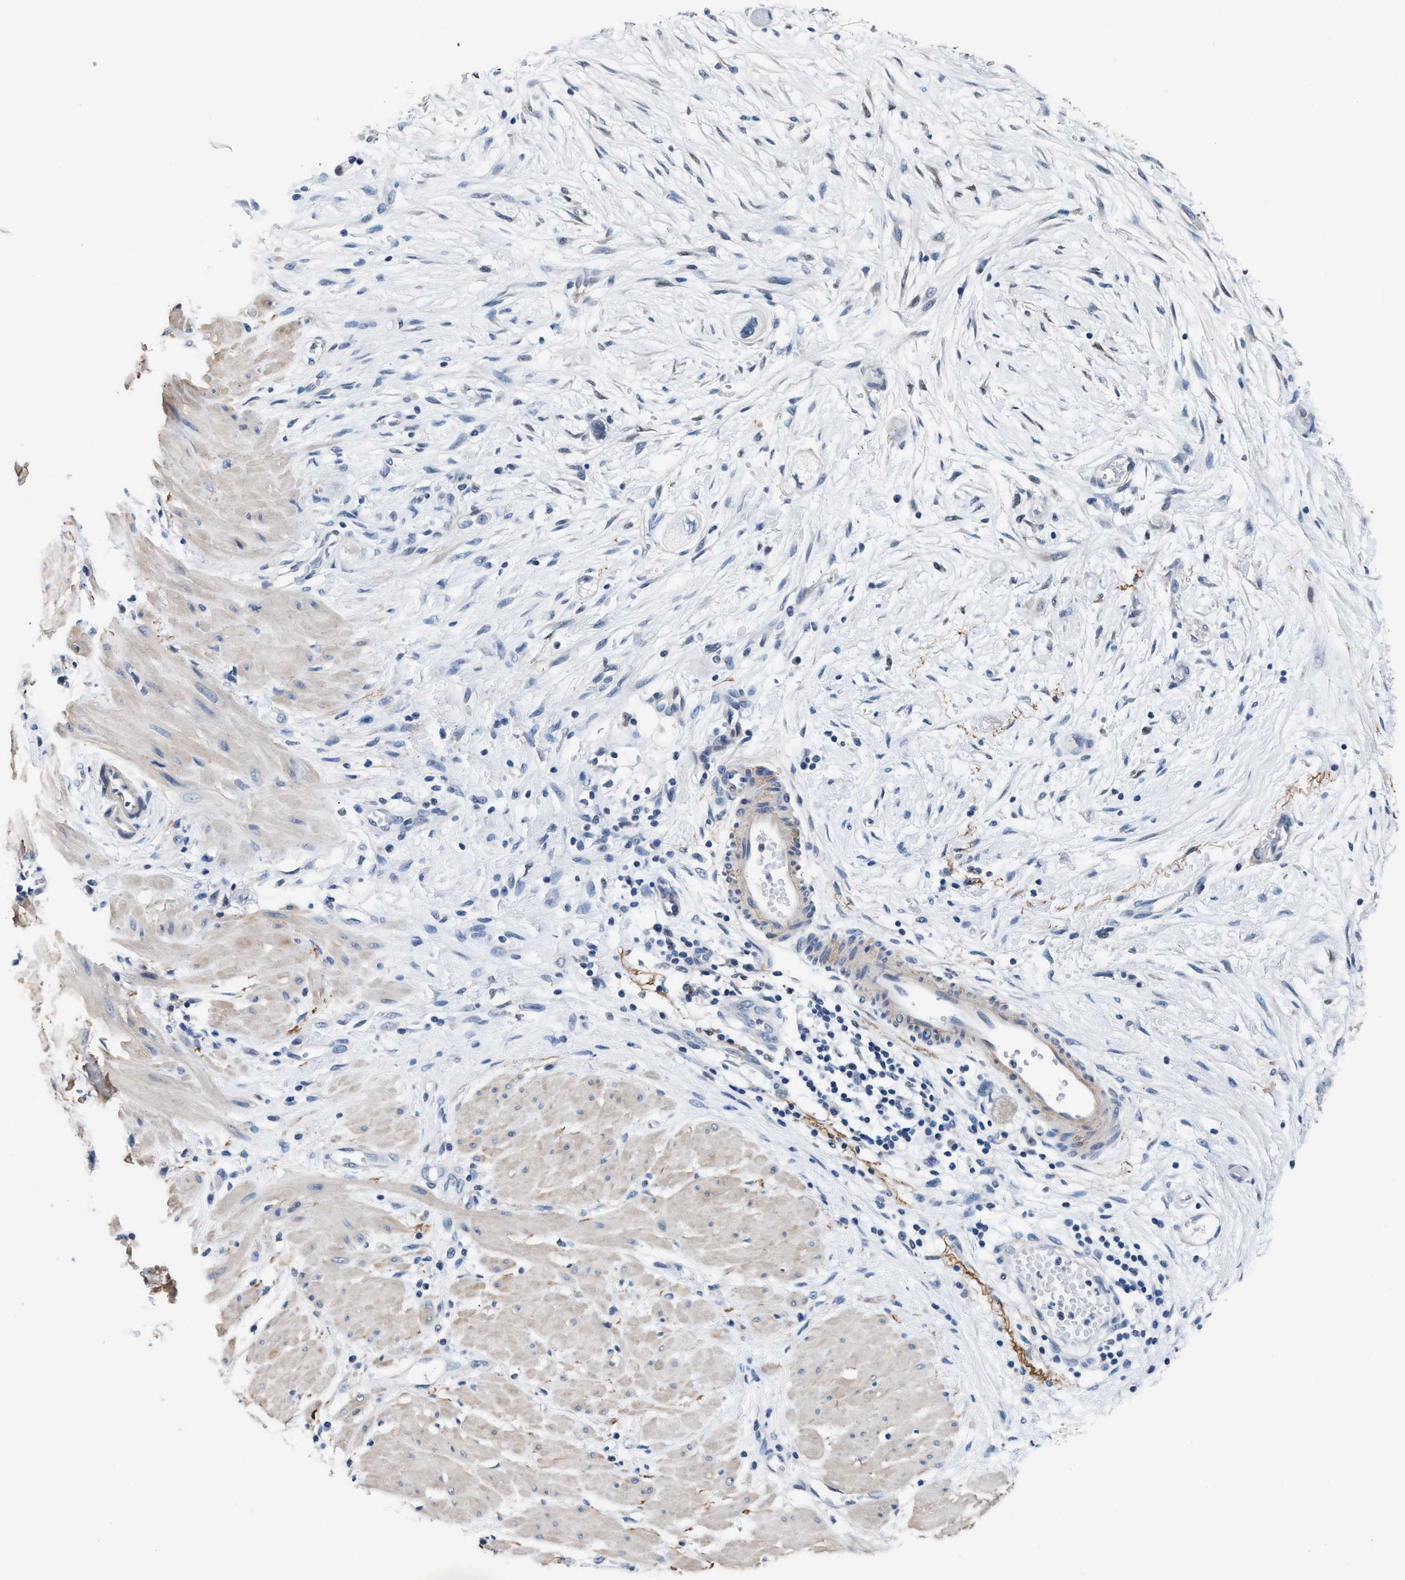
{"staining": {"intensity": "negative", "quantity": "none", "location": "none"}, "tissue": "stomach cancer", "cell_type": "Tumor cells", "image_type": "cancer", "snomed": [{"axis": "morphology", "description": "Adenocarcinoma, NOS"}, {"axis": "topography", "description": "Stomach"}, {"axis": "topography", "description": "Stomach, lower"}], "caption": "Tumor cells are negative for brown protein staining in stomach cancer.", "gene": "MYH3", "patient": {"sex": "female", "age": 48}}